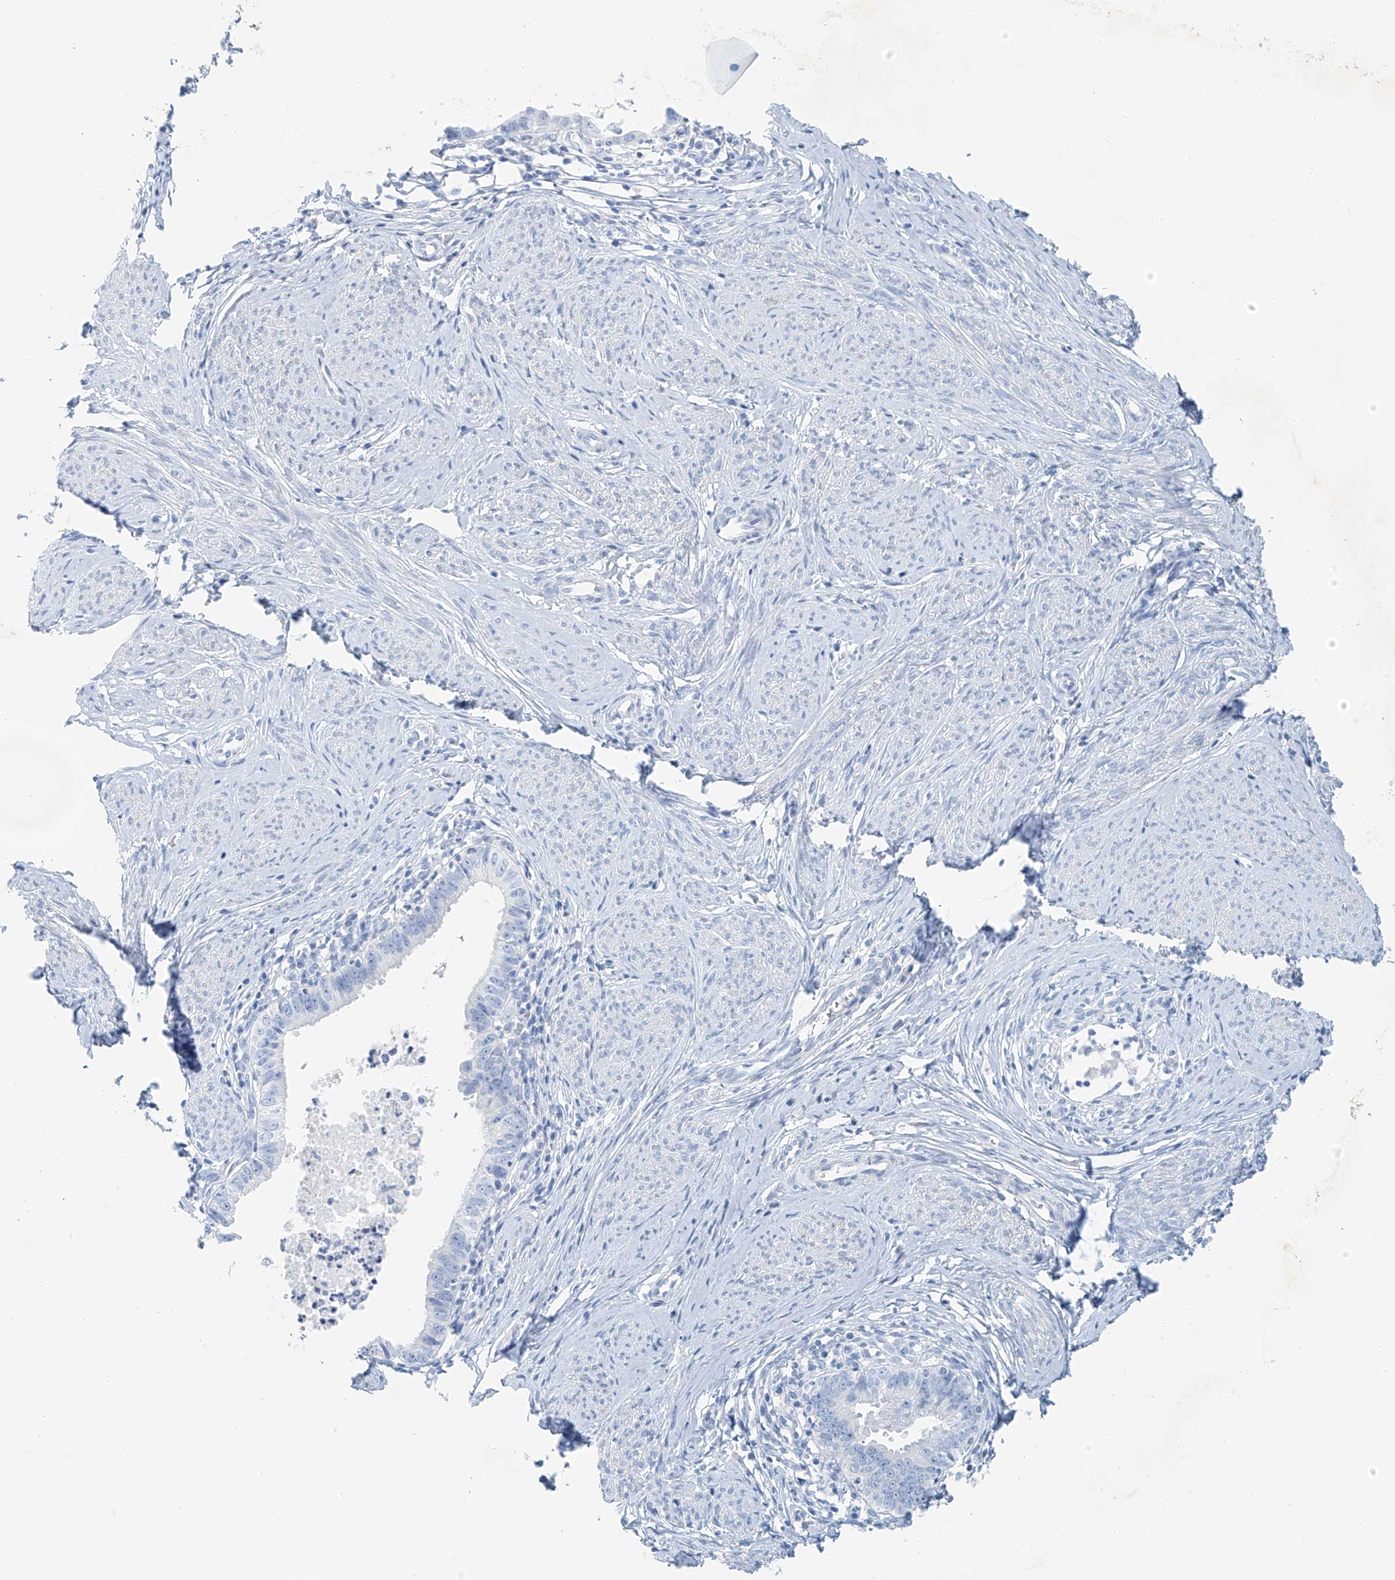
{"staining": {"intensity": "negative", "quantity": "none", "location": "none"}, "tissue": "cervical cancer", "cell_type": "Tumor cells", "image_type": "cancer", "snomed": [{"axis": "morphology", "description": "Adenocarcinoma, NOS"}, {"axis": "topography", "description": "Cervix"}], "caption": "An immunohistochemistry (IHC) photomicrograph of cervical adenocarcinoma is shown. There is no staining in tumor cells of cervical adenocarcinoma. (Stains: DAB (3,3'-diaminobenzidine) immunohistochemistry (IHC) with hematoxylin counter stain, Microscopy: brightfield microscopy at high magnification).", "gene": "C1orf87", "patient": {"sex": "female", "age": 36}}